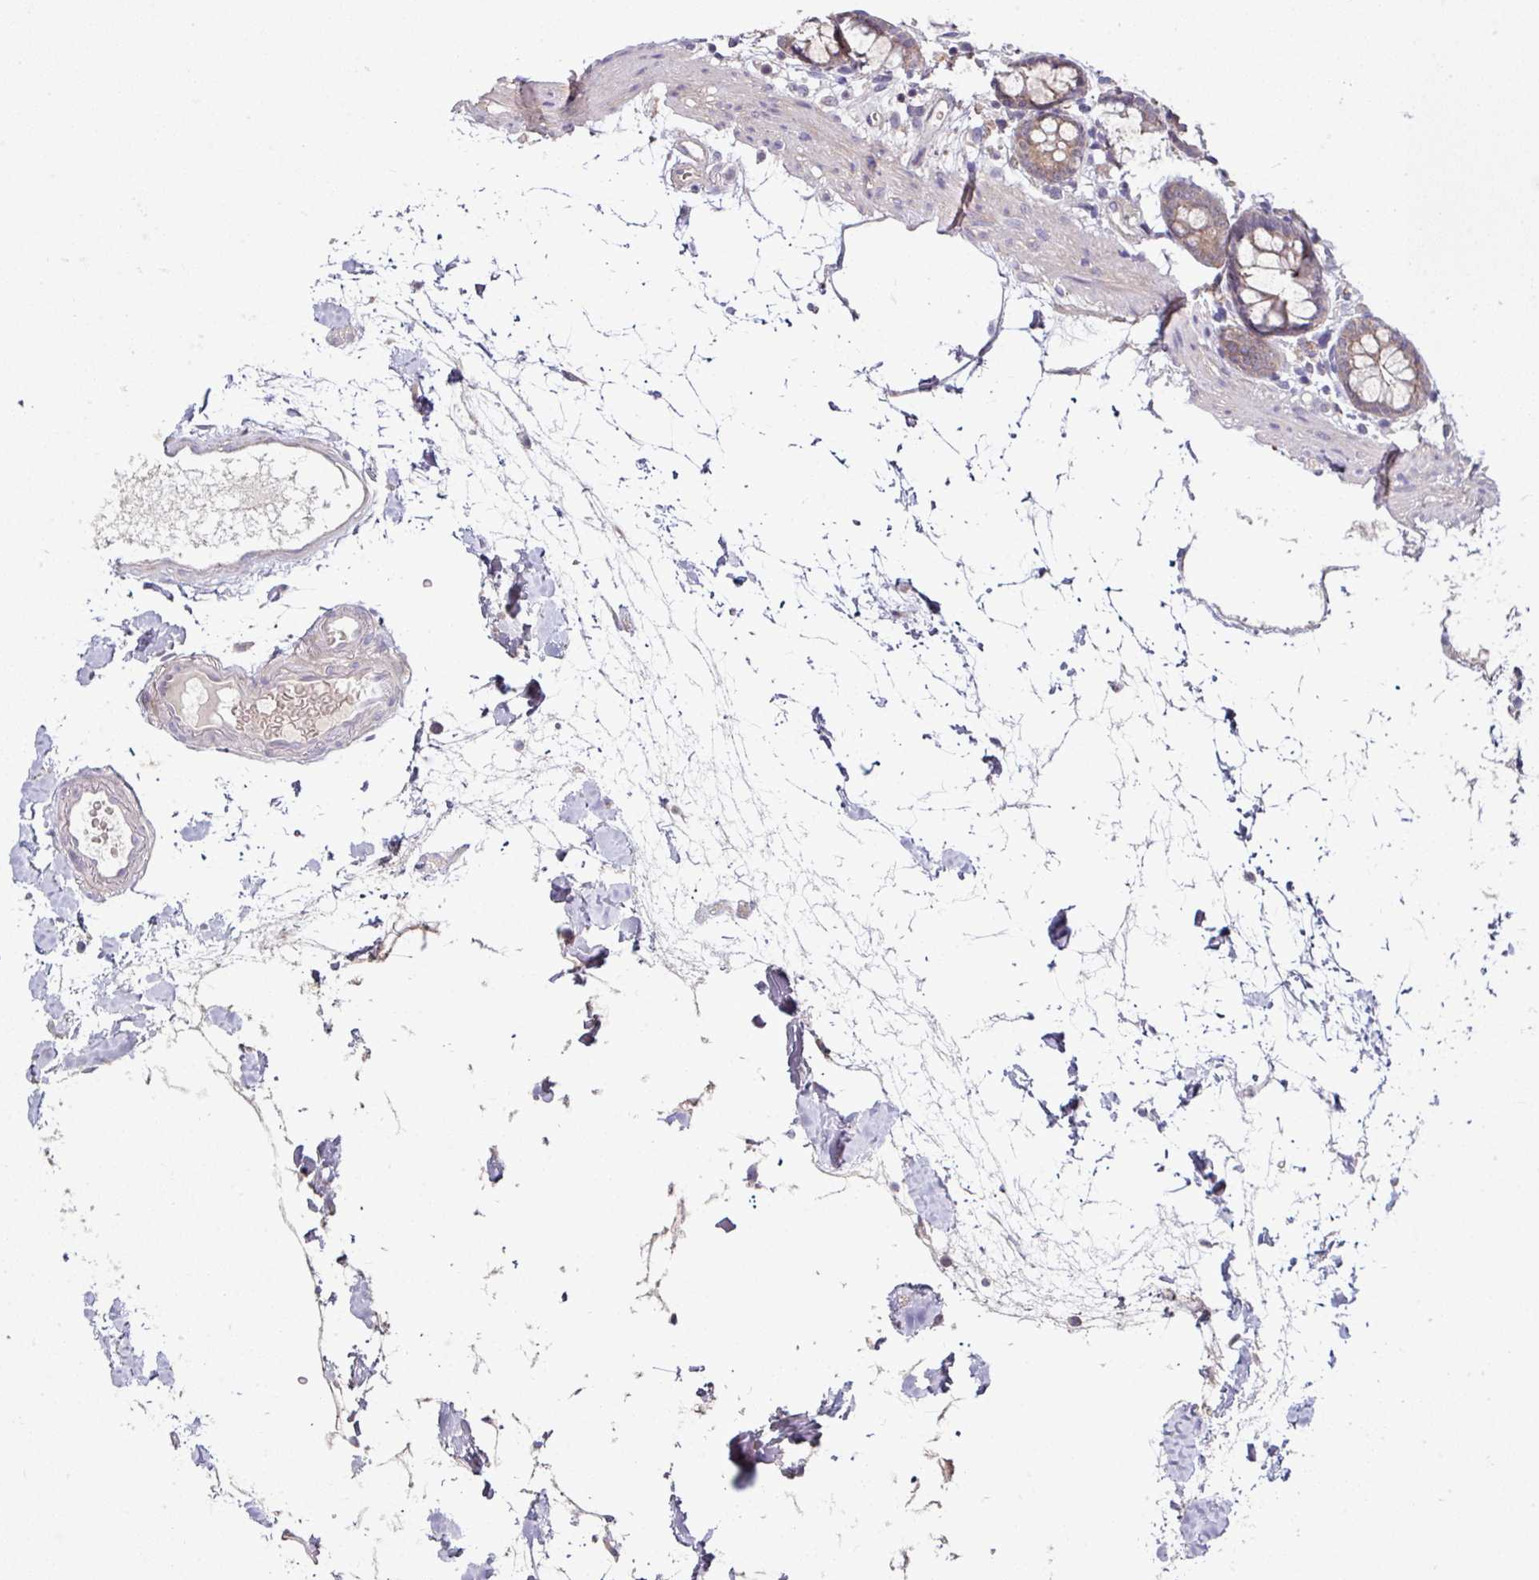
{"staining": {"intensity": "negative", "quantity": "none", "location": "none"}, "tissue": "colon", "cell_type": "Endothelial cells", "image_type": "normal", "snomed": [{"axis": "morphology", "description": "Normal tissue, NOS"}, {"axis": "topography", "description": "Colon"}], "caption": "The photomicrograph demonstrates no staining of endothelial cells in benign colon.", "gene": "SLAMF6", "patient": {"sex": "female", "age": 84}}